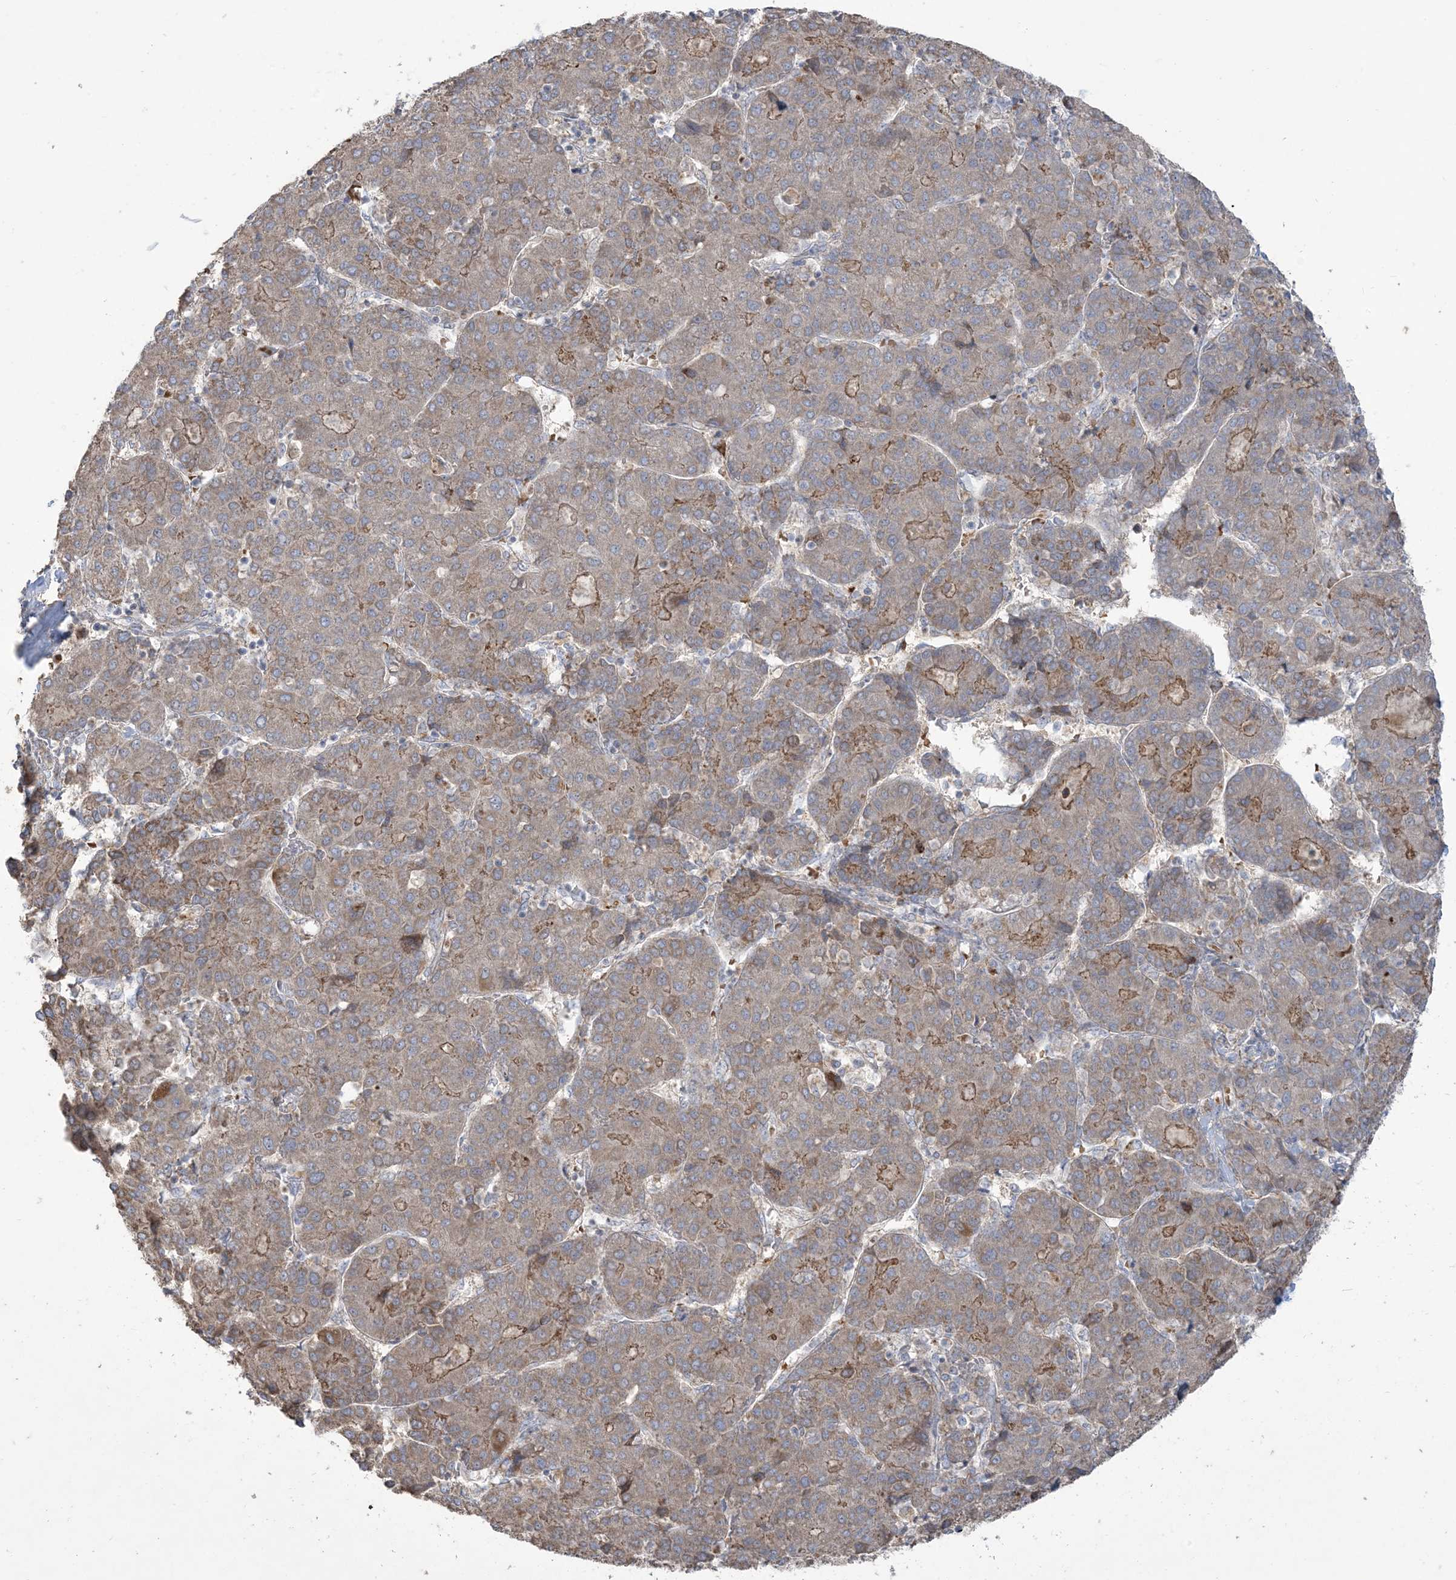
{"staining": {"intensity": "moderate", "quantity": "<25%", "location": "cytoplasmic/membranous"}, "tissue": "liver cancer", "cell_type": "Tumor cells", "image_type": "cancer", "snomed": [{"axis": "morphology", "description": "Carcinoma, Hepatocellular, NOS"}, {"axis": "topography", "description": "Liver"}], "caption": "IHC of human liver cancer exhibits low levels of moderate cytoplasmic/membranous positivity in approximately <25% of tumor cells.", "gene": "KLHL18", "patient": {"sex": "male", "age": 65}}